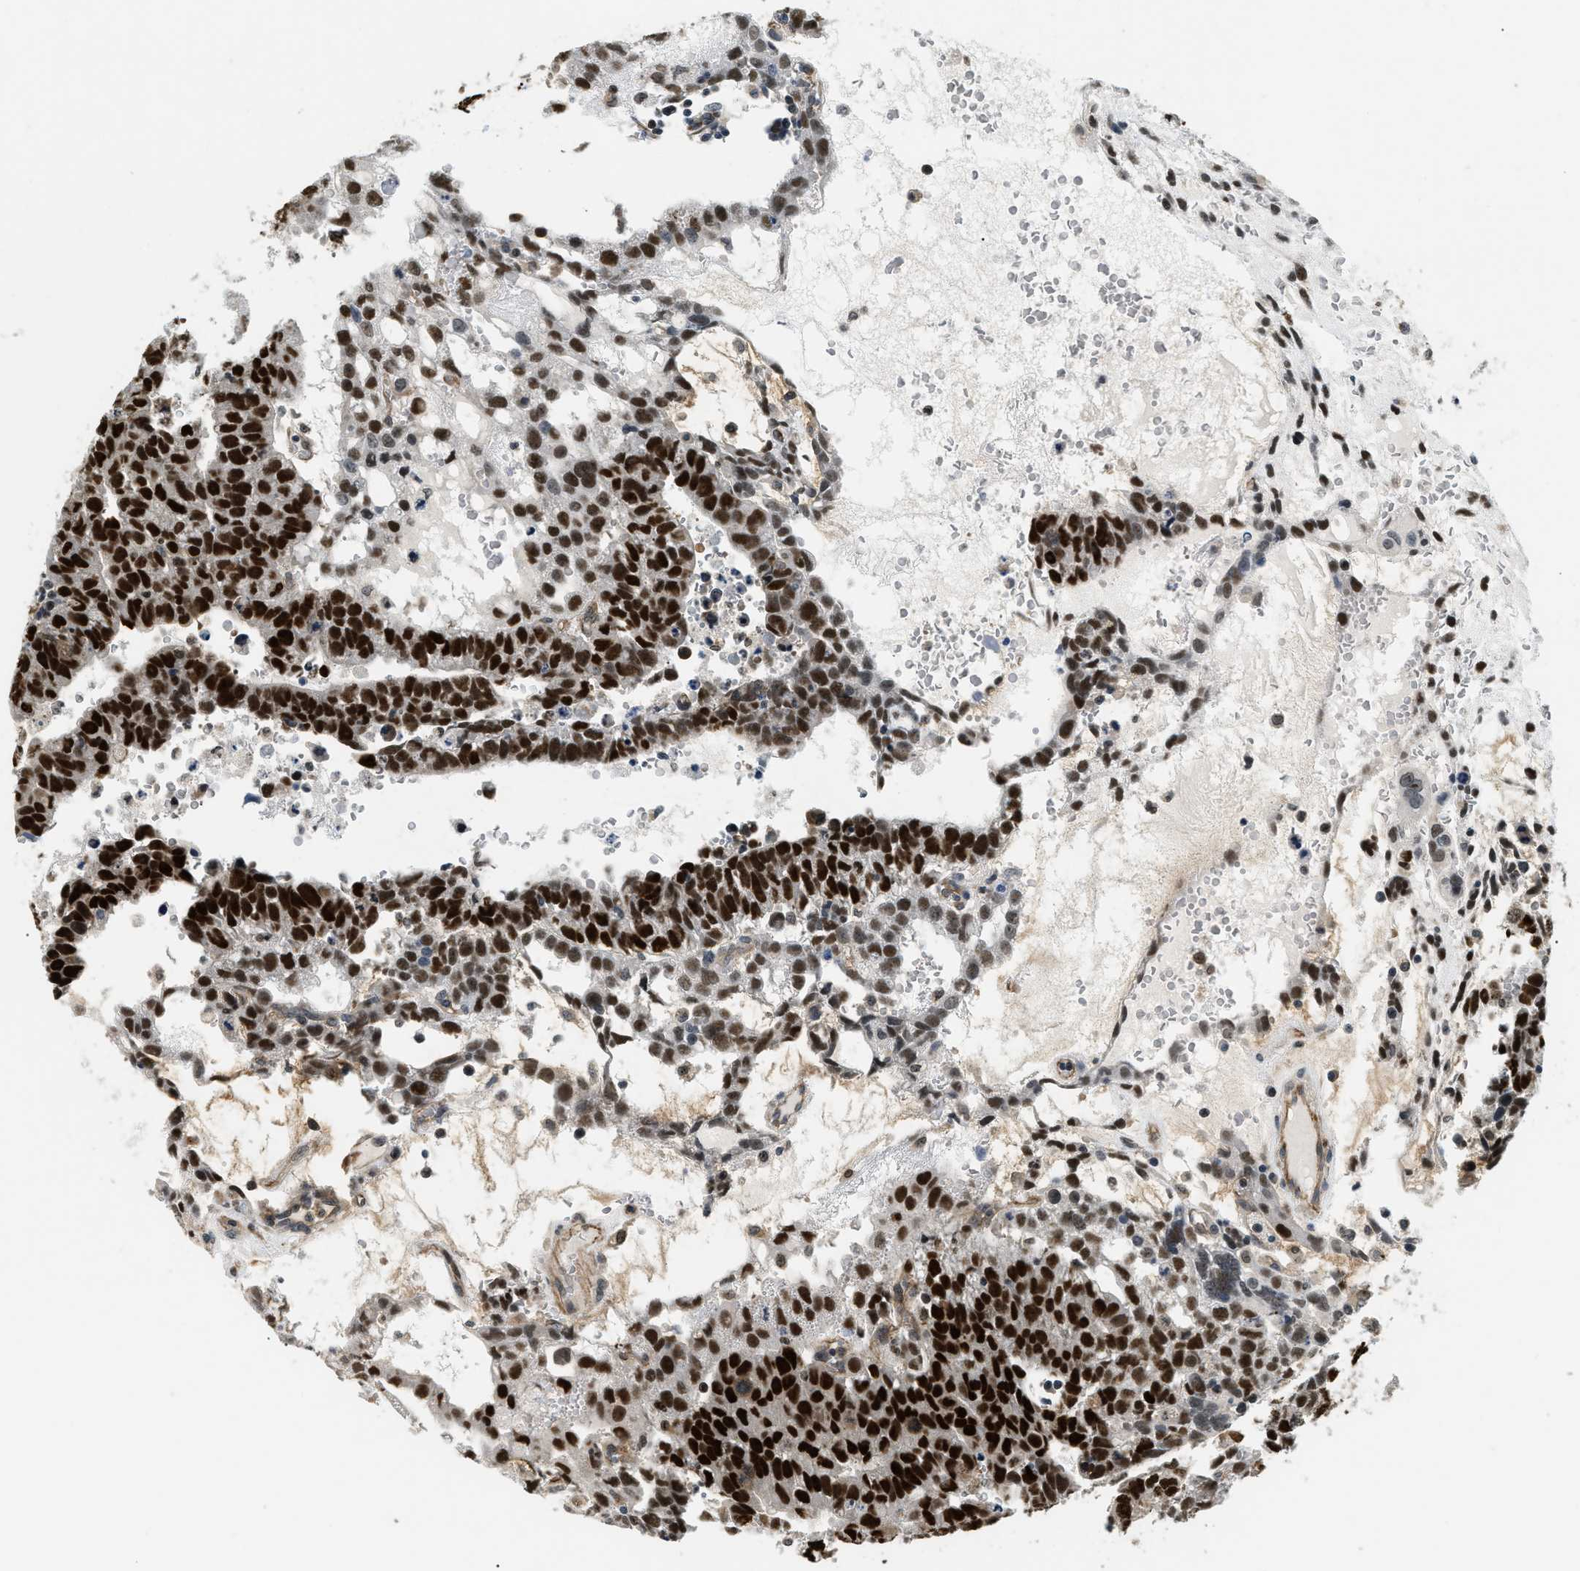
{"staining": {"intensity": "strong", "quantity": ">75%", "location": "nuclear"}, "tissue": "testis cancer", "cell_type": "Tumor cells", "image_type": "cancer", "snomed": [{"axis": "morphology", "description": "Seminoma, NOS"}, {"axis": "morphology", "description": "Carcinoma, Embryonal, NOS"}, {"axis": "topography", "description": "Testis"}], "caption": "Human testis cancer (embryonal carcinoma) stained with a protein marker exhibits strong staining in tumor cells.", "gene": "LTA4H", "patient": {"sex": "male", "age": 52}}